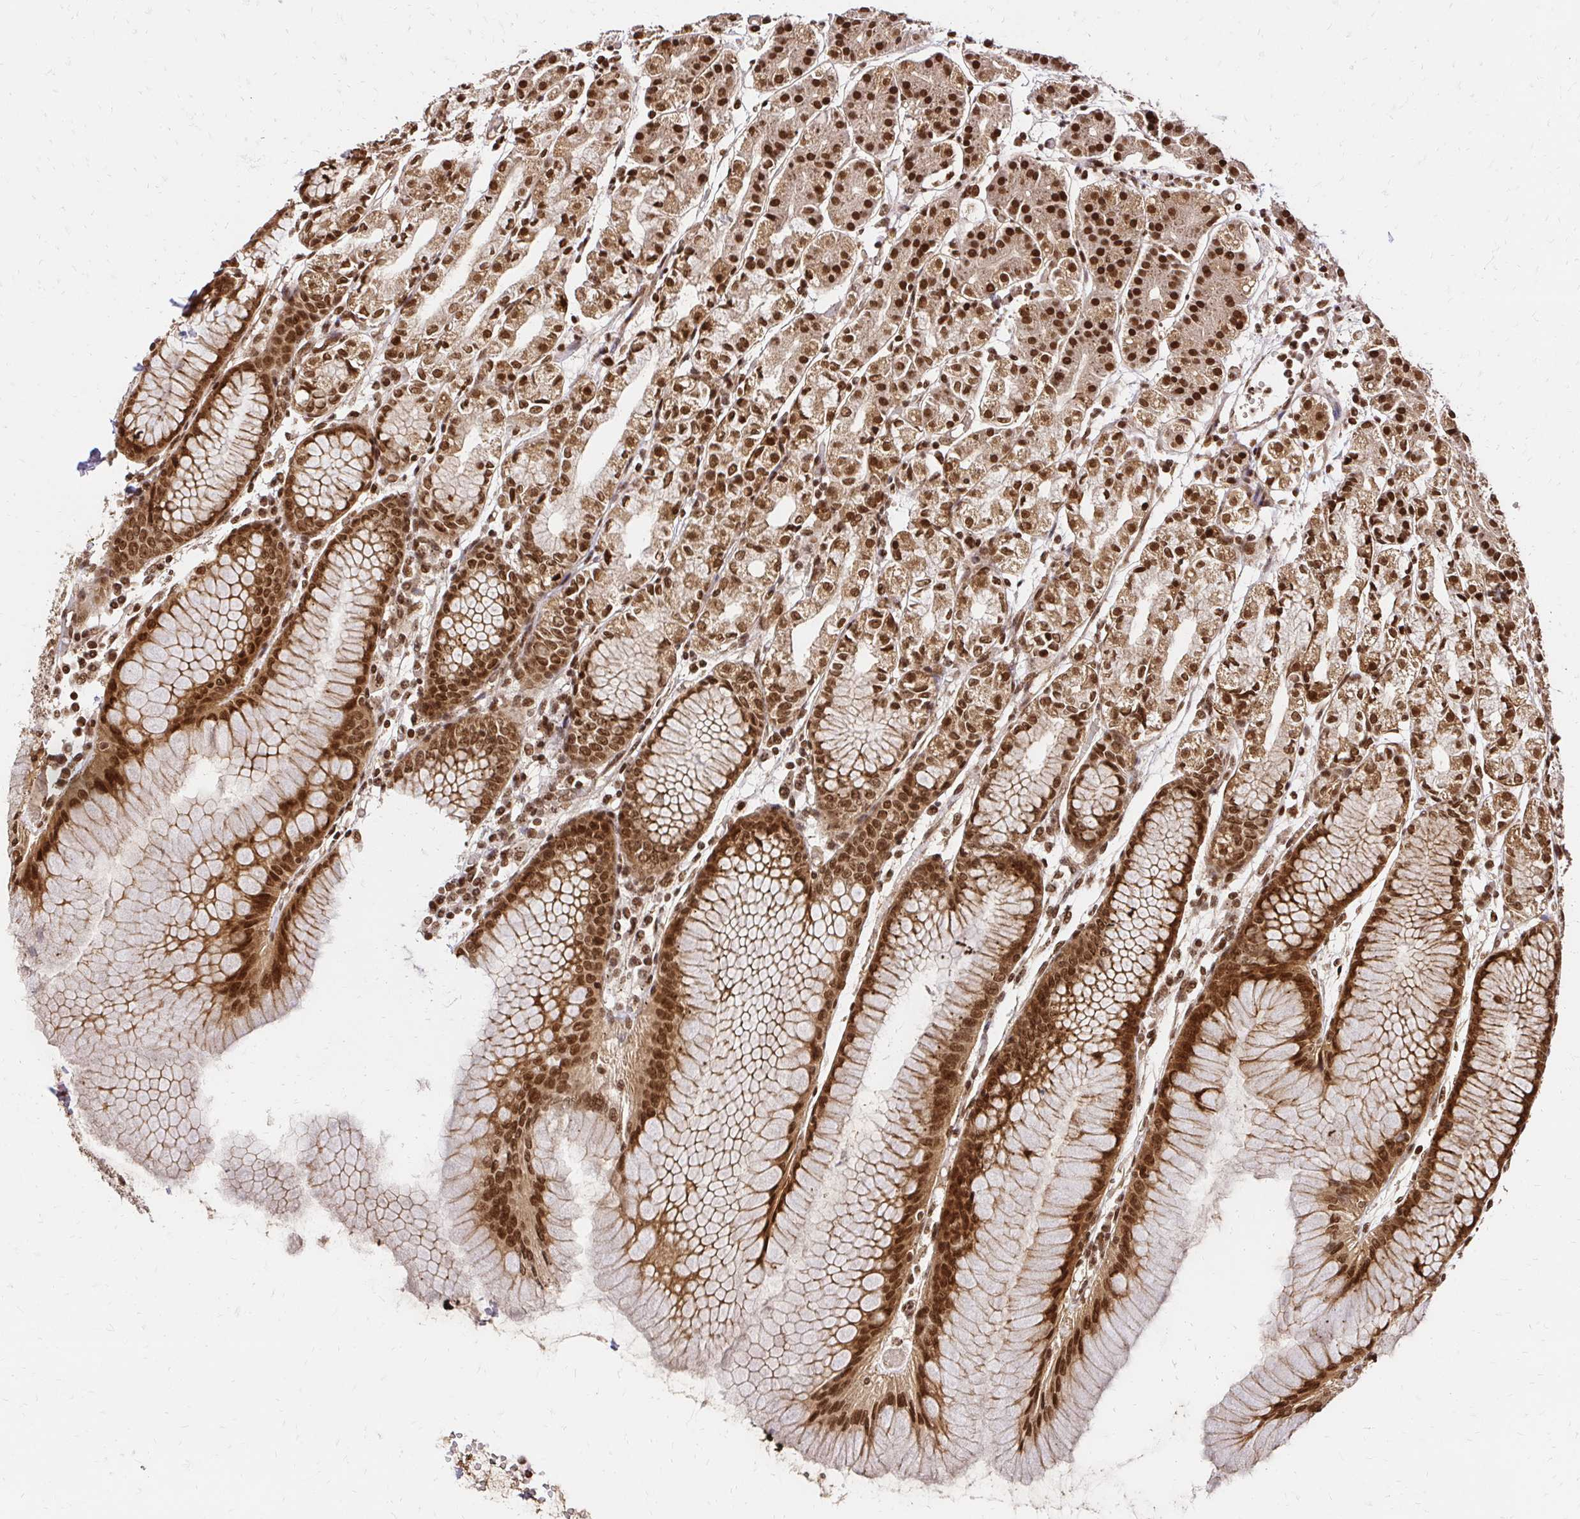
{"staining": {"intensity": "strong", "quantity": ">75%", "location": "cytoplasmic/membranous,nuclear"}, "tissue": "stomach", "cell_type": "Glandular cells", "image_type": "normal", "snomed": [{"axis": "morphology", "description": "Normal tissue, NOS"}, {"axis": "topography", "description": "Stomach"}], "caption": "Immunohistochemistry (IHC) of benign human stomach exhibits high levels of strong cytoplasmic/membranous,nuclear staining in about >75% of glandular cells.", "gene": "GLYR1", "patient": {"sex": "female", "age": 57}}